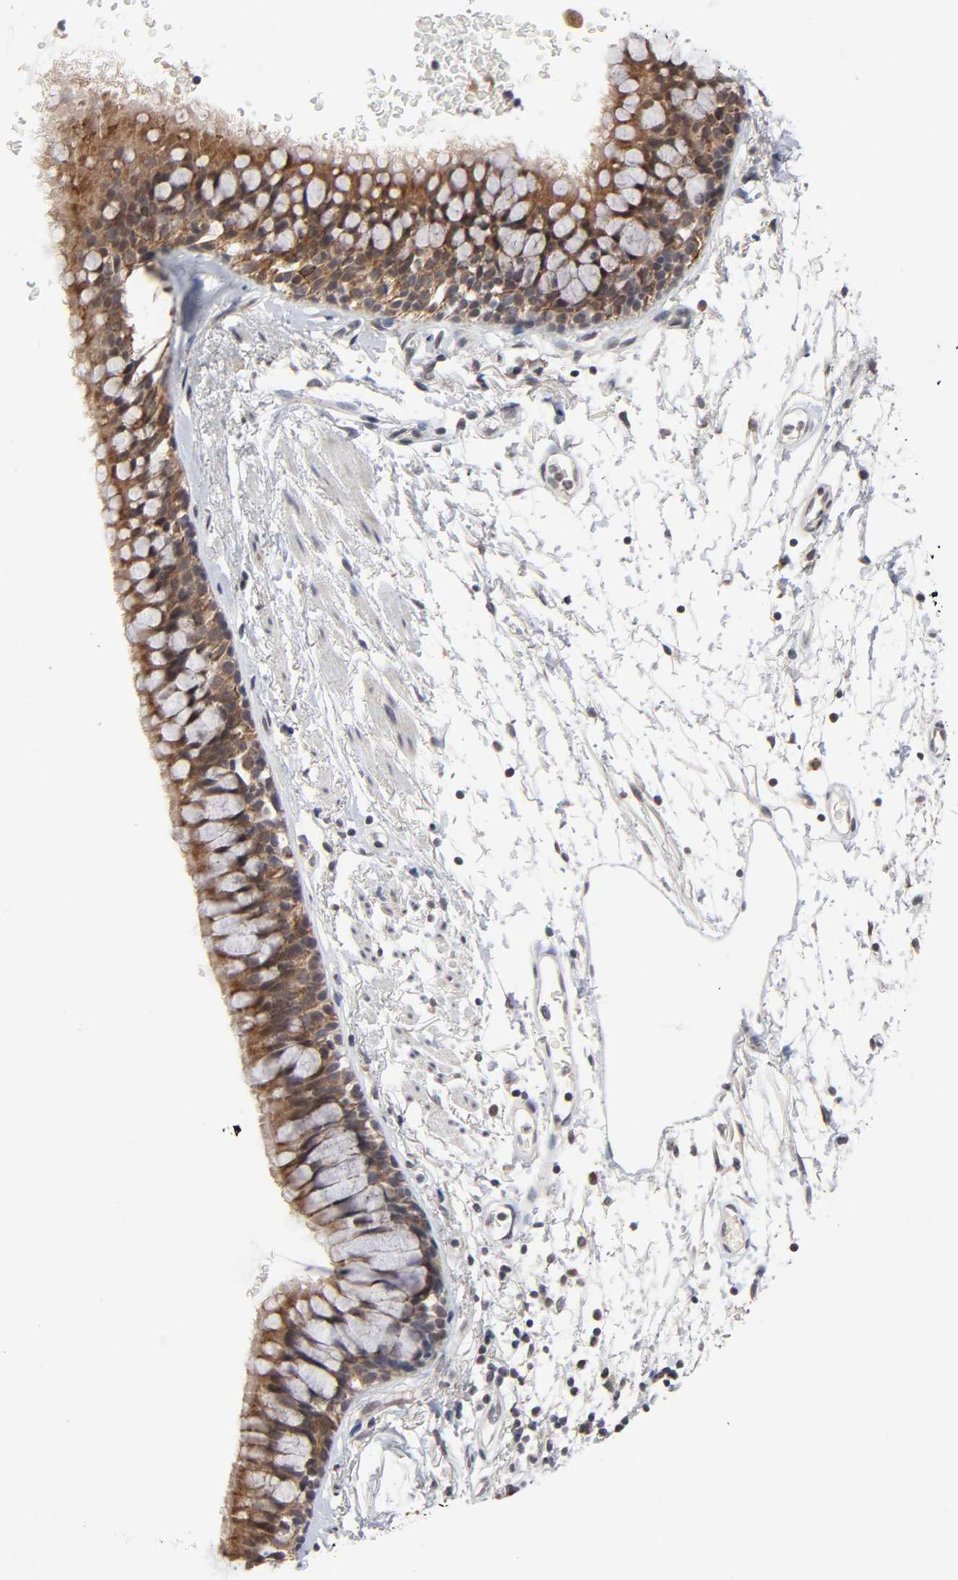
{"staining": {"intensity": "moderate", "quantity": ">75%", "location": "cytoplasmic/membranous"}, "tissue": "bronchus", "cell_type": "Respiratory epithelial cells", "image_type": "normal", "snomed": [{"axis": "morphology", "description": "Normal tissue, NOS"}, {"axis": "topography", "description": "Bronchus"}], "caption": "The image exhibits staining of benign bronchus, revealing moderate cytoplasmic/membranous protein staining (brown color) within respiratory epithelial cells. (brown staining indicates protein expression, while blue staining denotes nuclei).", "gene": "AUH", "patient": {"sex": "female", "age": 73}}